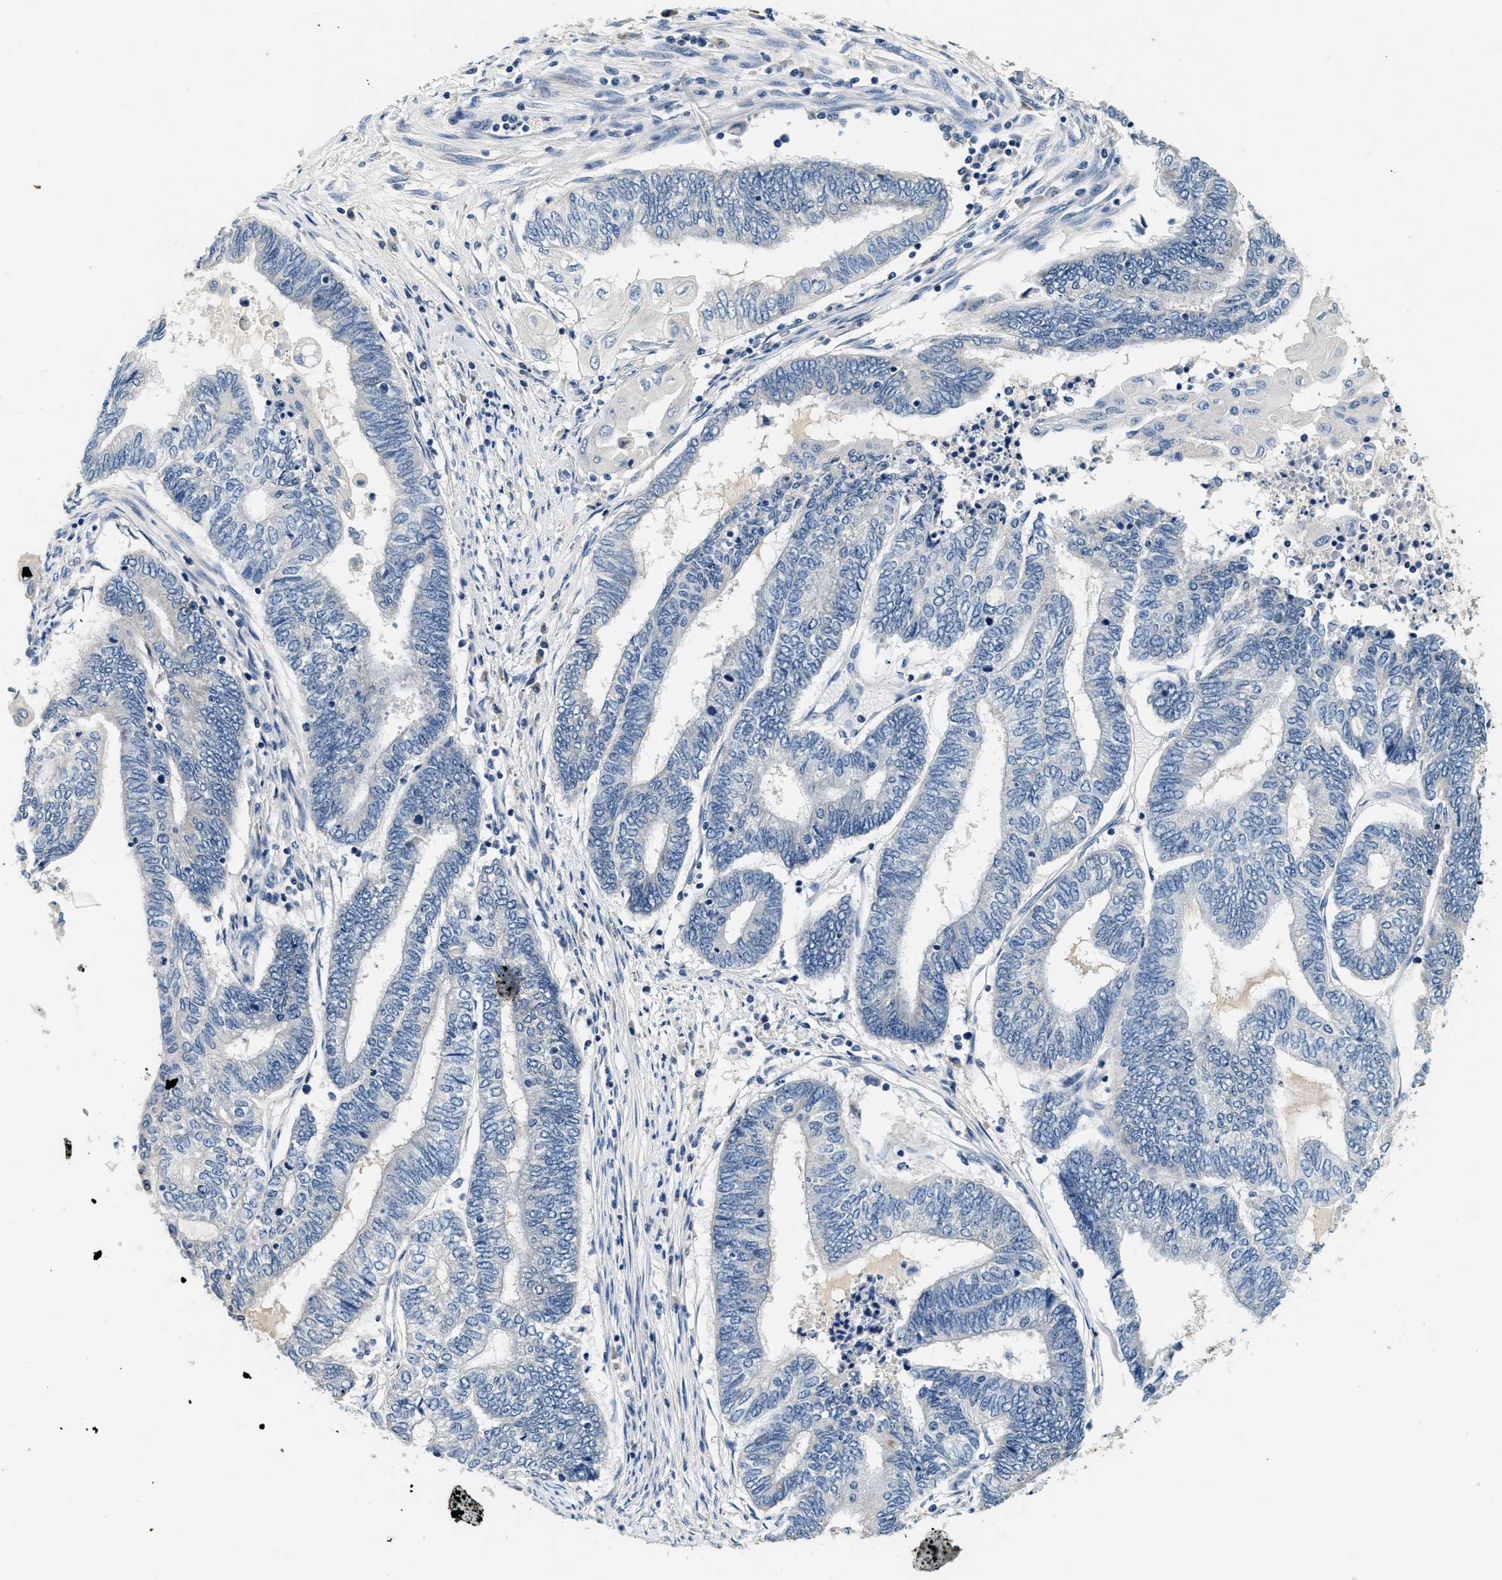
{"staining": {"intensity": "negative", "quantity": "none", "location": "none"}, "tissue": "endometrial cancer", "cell_type": "Tumor cells", "image_type": "cancer", "snomed": [{"axis": "morphology", "description": "Adenocarcinoma, NOS"}, {"axis": "topography", "description": "Uterus"}, {"axis": "topography", "description": "Endometrium"}], "caption": "An image of human endometrial adenocarcinoma is negative for staining in tumor cells.", "gene": "ALDH3A2", "patient": {"sex": "female", "age": 70}}